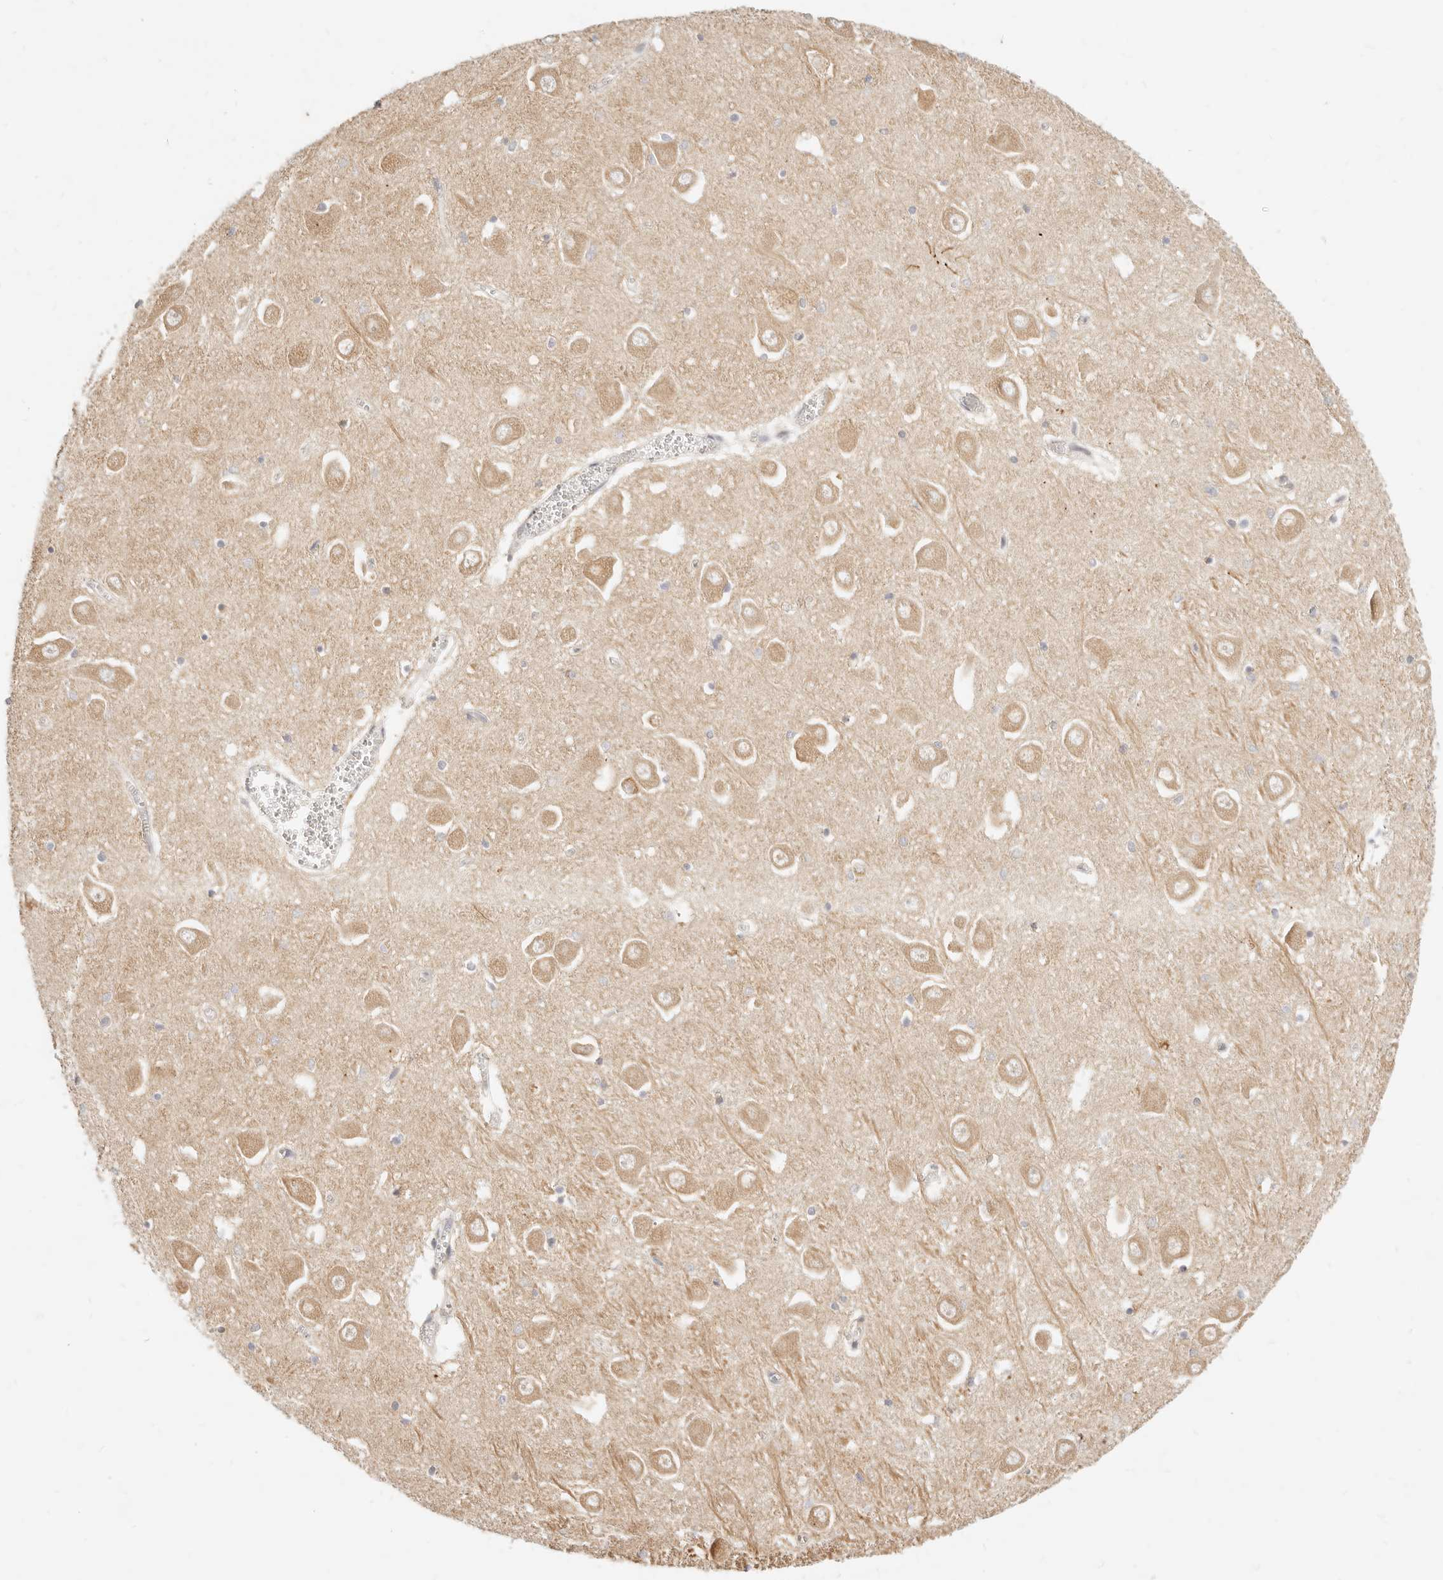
{"staining": {"intensity": "weak", "quantity": "<25%", "location": "cytoplasmic/membranous"}, "tissue": "hippocampus", "cell_type": "Glial cells", "image_type": "normal", "snomed": [{"axis": "morphology", "description": "Normal tissue, NOS"}, {"axis": "topography", "description": "Hippocampus"}], "caption": "Immunohistochemistry of normal hippocampus demonstrates no positivity in glial cells. The staining was performed using DAB (3,3'-diaminobenzidine) to visualize the protein expression in brown, while the nuclei were stained in blue with hematoxylin (Magnification: 20x).", "gene": "RUBCNL", "patient": {"sex": "male", "age": 70}}